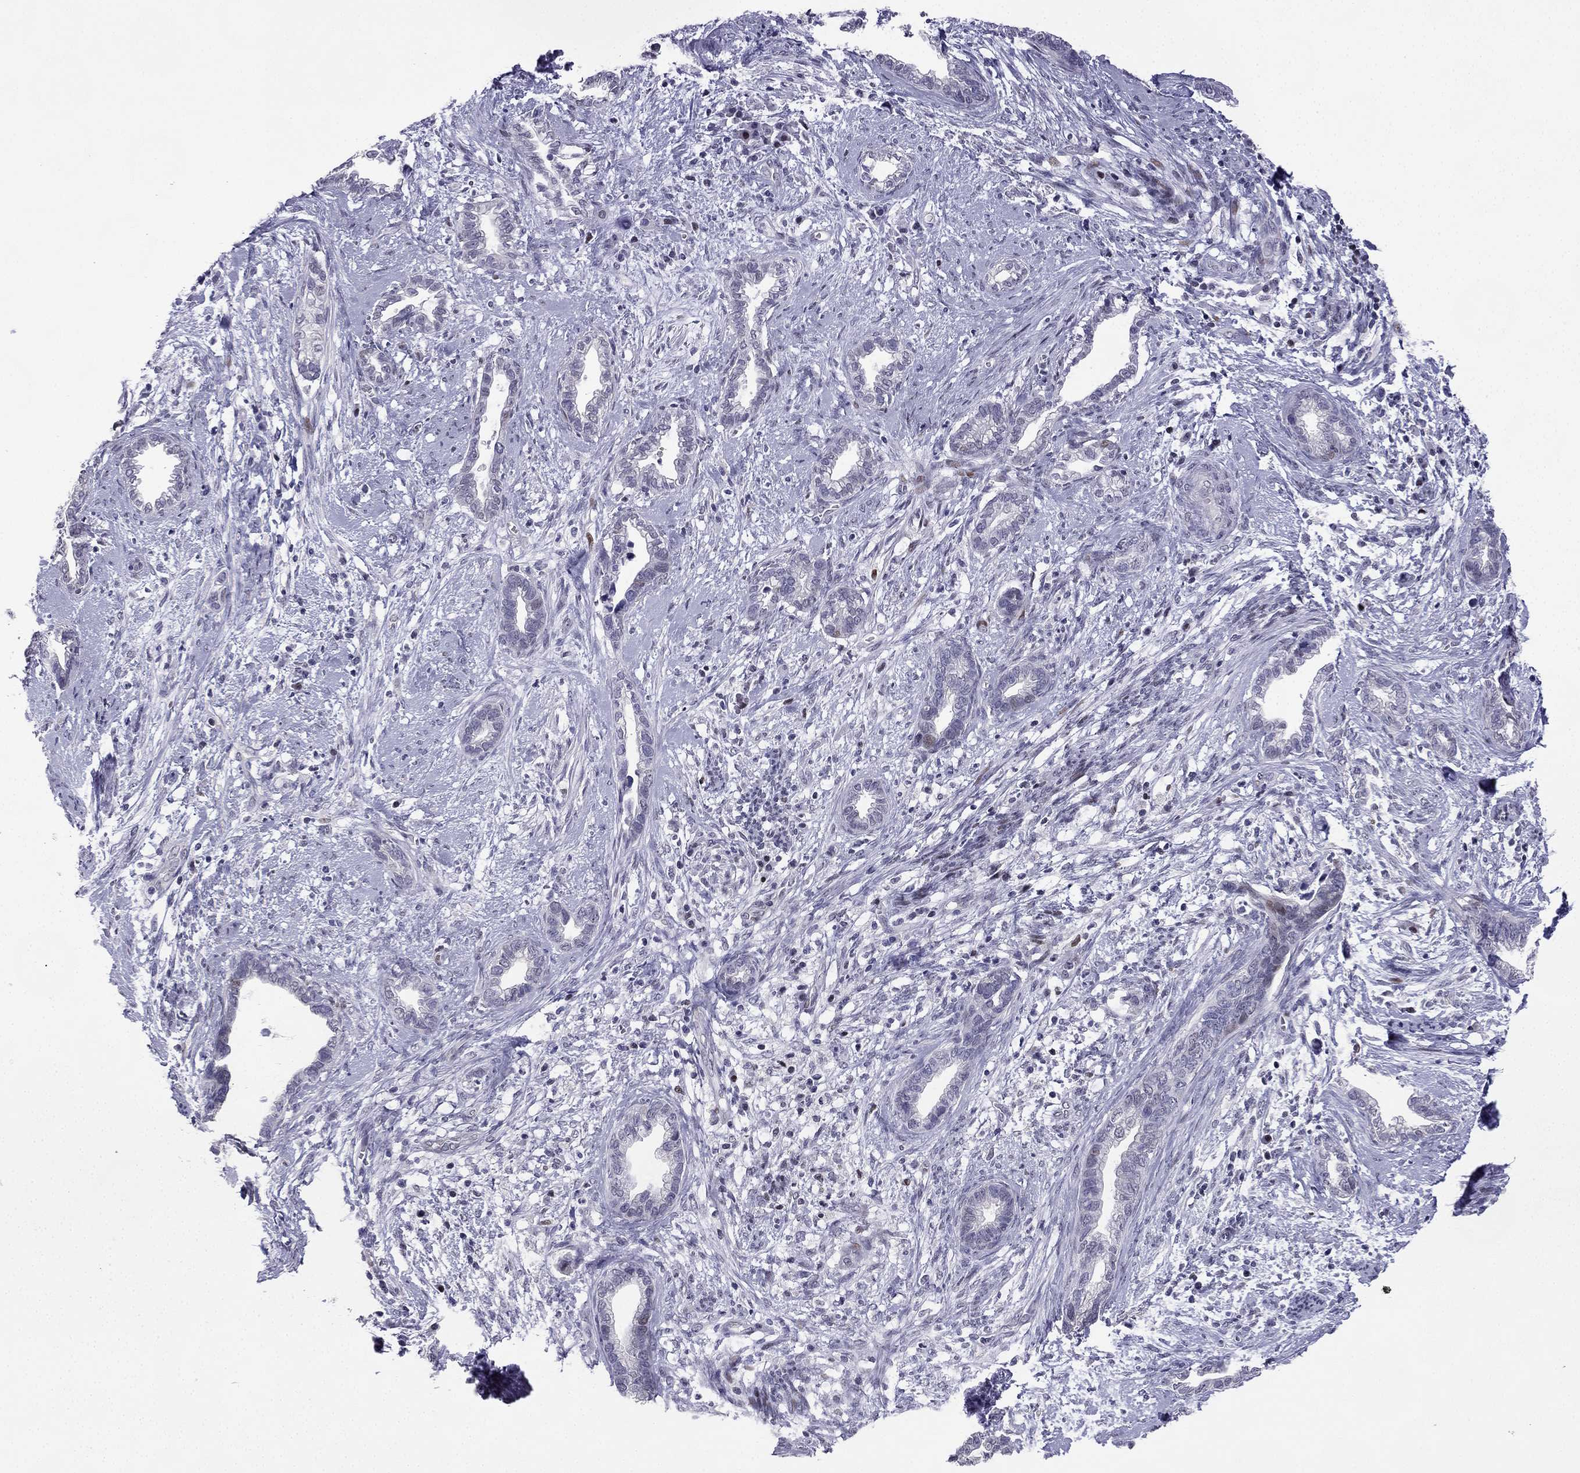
{"staining": {"intensity": "negative", "quantity": "none", "location": "none"}, "tissue": "cervical cancer", "cell_type": "Tumor cells", "image_type": "cancer", "snomed": [{"axis": "morphology", "description": "Adenocarcinoma, NOS"}, {"axis": "topography", "description": "Cervix"}], "caption": "Image shows no protein positivity in tumor cells of adenocarcinoma (cervical) tissue.", "gene": "CFAP70", "patient": {"sex": "female", "age": 62}}